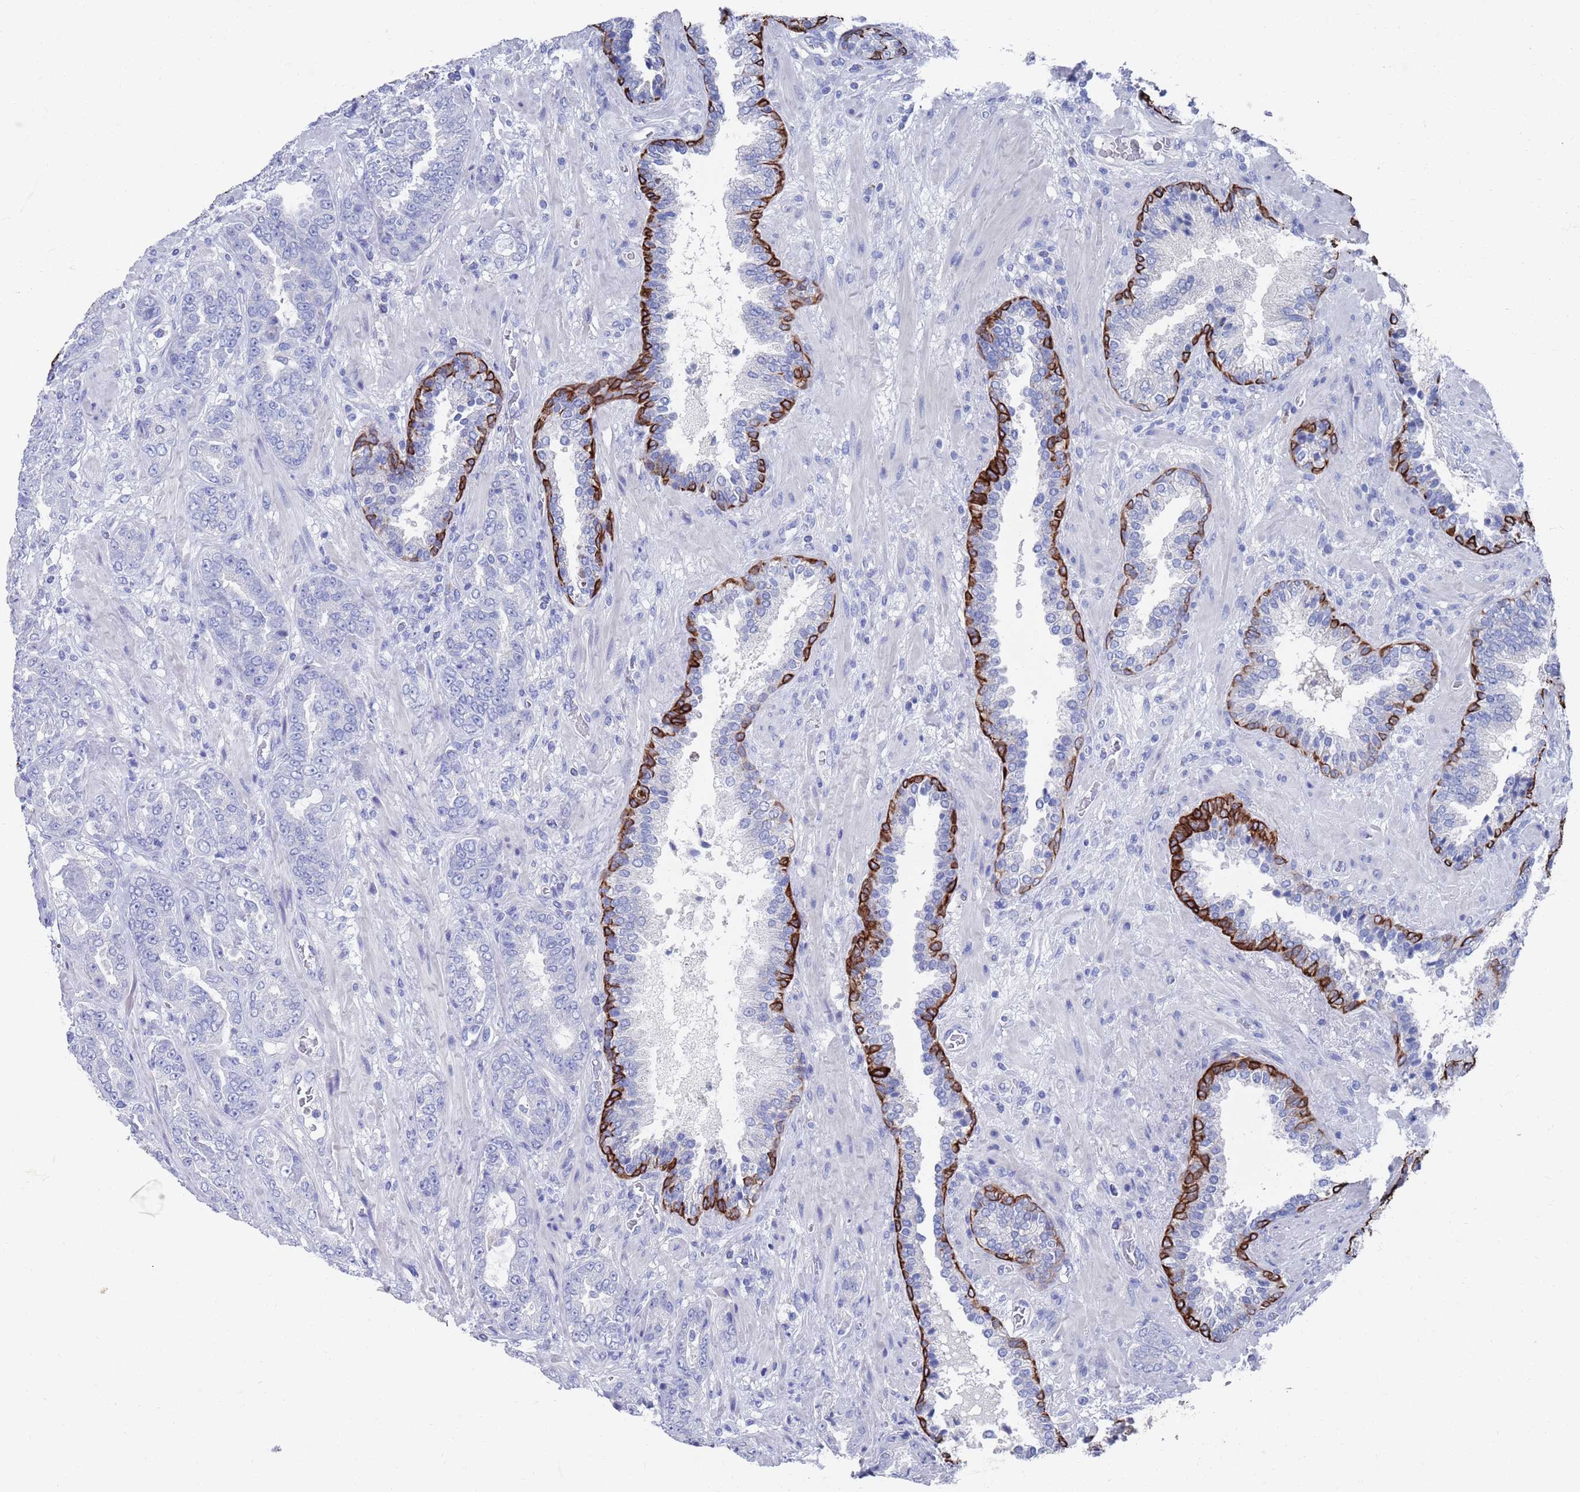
{"staining": {"intensity": "negative", "quantity": "none", "location": "none"}, "tissue": "prostate cancer", "cell_type": "Tumor cells", "image_type": "cancer", "snomed": [{"axis": "morphology", "description": "Adenocarcinoma, High grade"}, {"axis": "topography", "description": "Prostate"}], "caption": "This is an immunohistochemistry micrograph of adenocarcinoma (high-grade) (prostate). There is no positivity in tumor cells.", "gene": "MTMR2", "patient": {"sex": "male", "age": 71}}